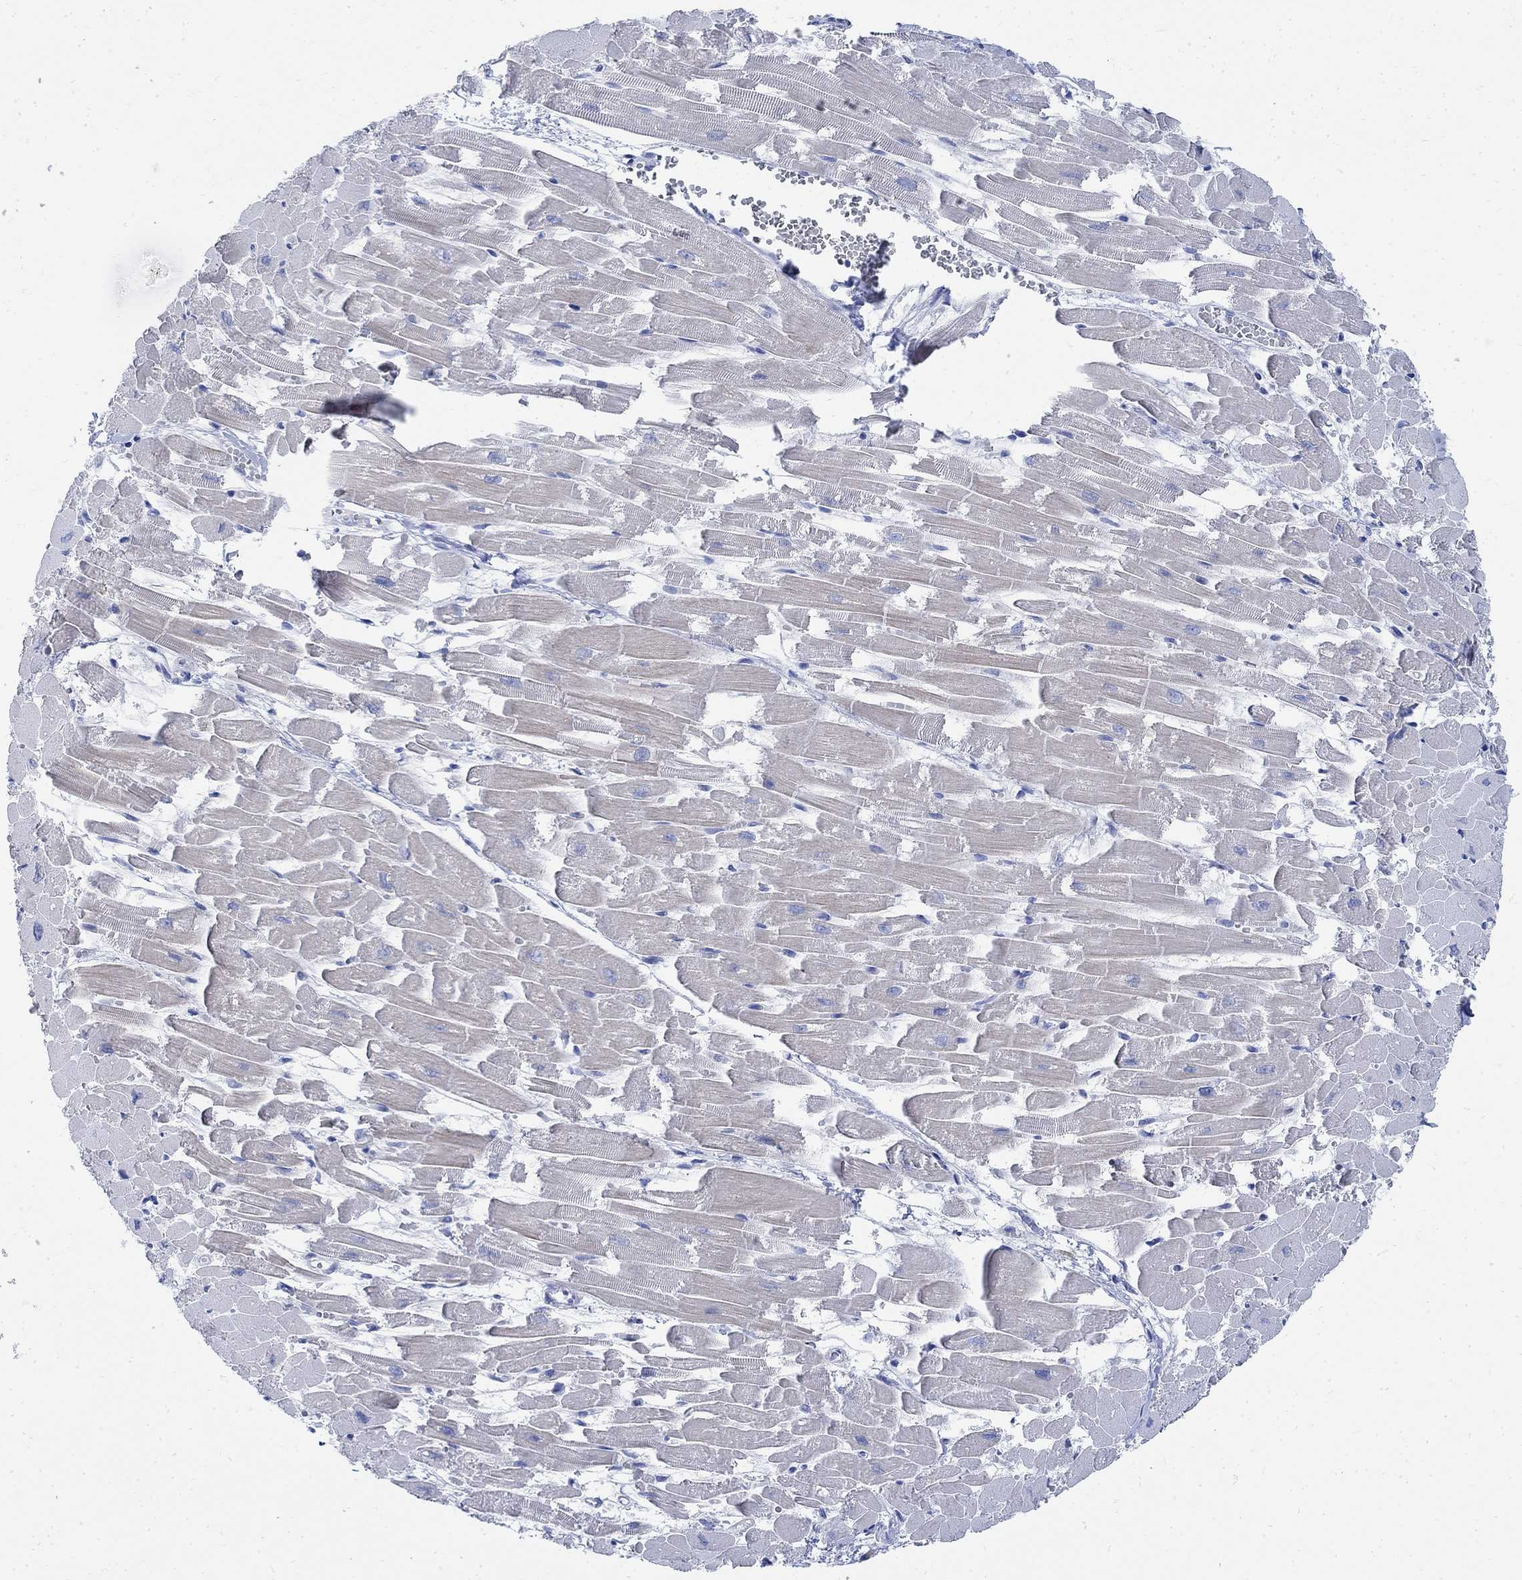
{"staining": {"intensity": "negative", "quantity": "none", "location": "none"}, "tissue": "heart muscle", "cell_type": "Cardiomyocytes", "image_type": "normal", "snomed": [{"axis": "morphology", "description": "Normal tissue, NOS"}, {"axis": "topography", "description": "Heart"}], "caption": "Heart muscle stained for a protein using immunohistochemistry reveals no staining cardiomyocytes.", "gene": "CAMK2N1", "patient": {"sex": "female", "age": 52}}